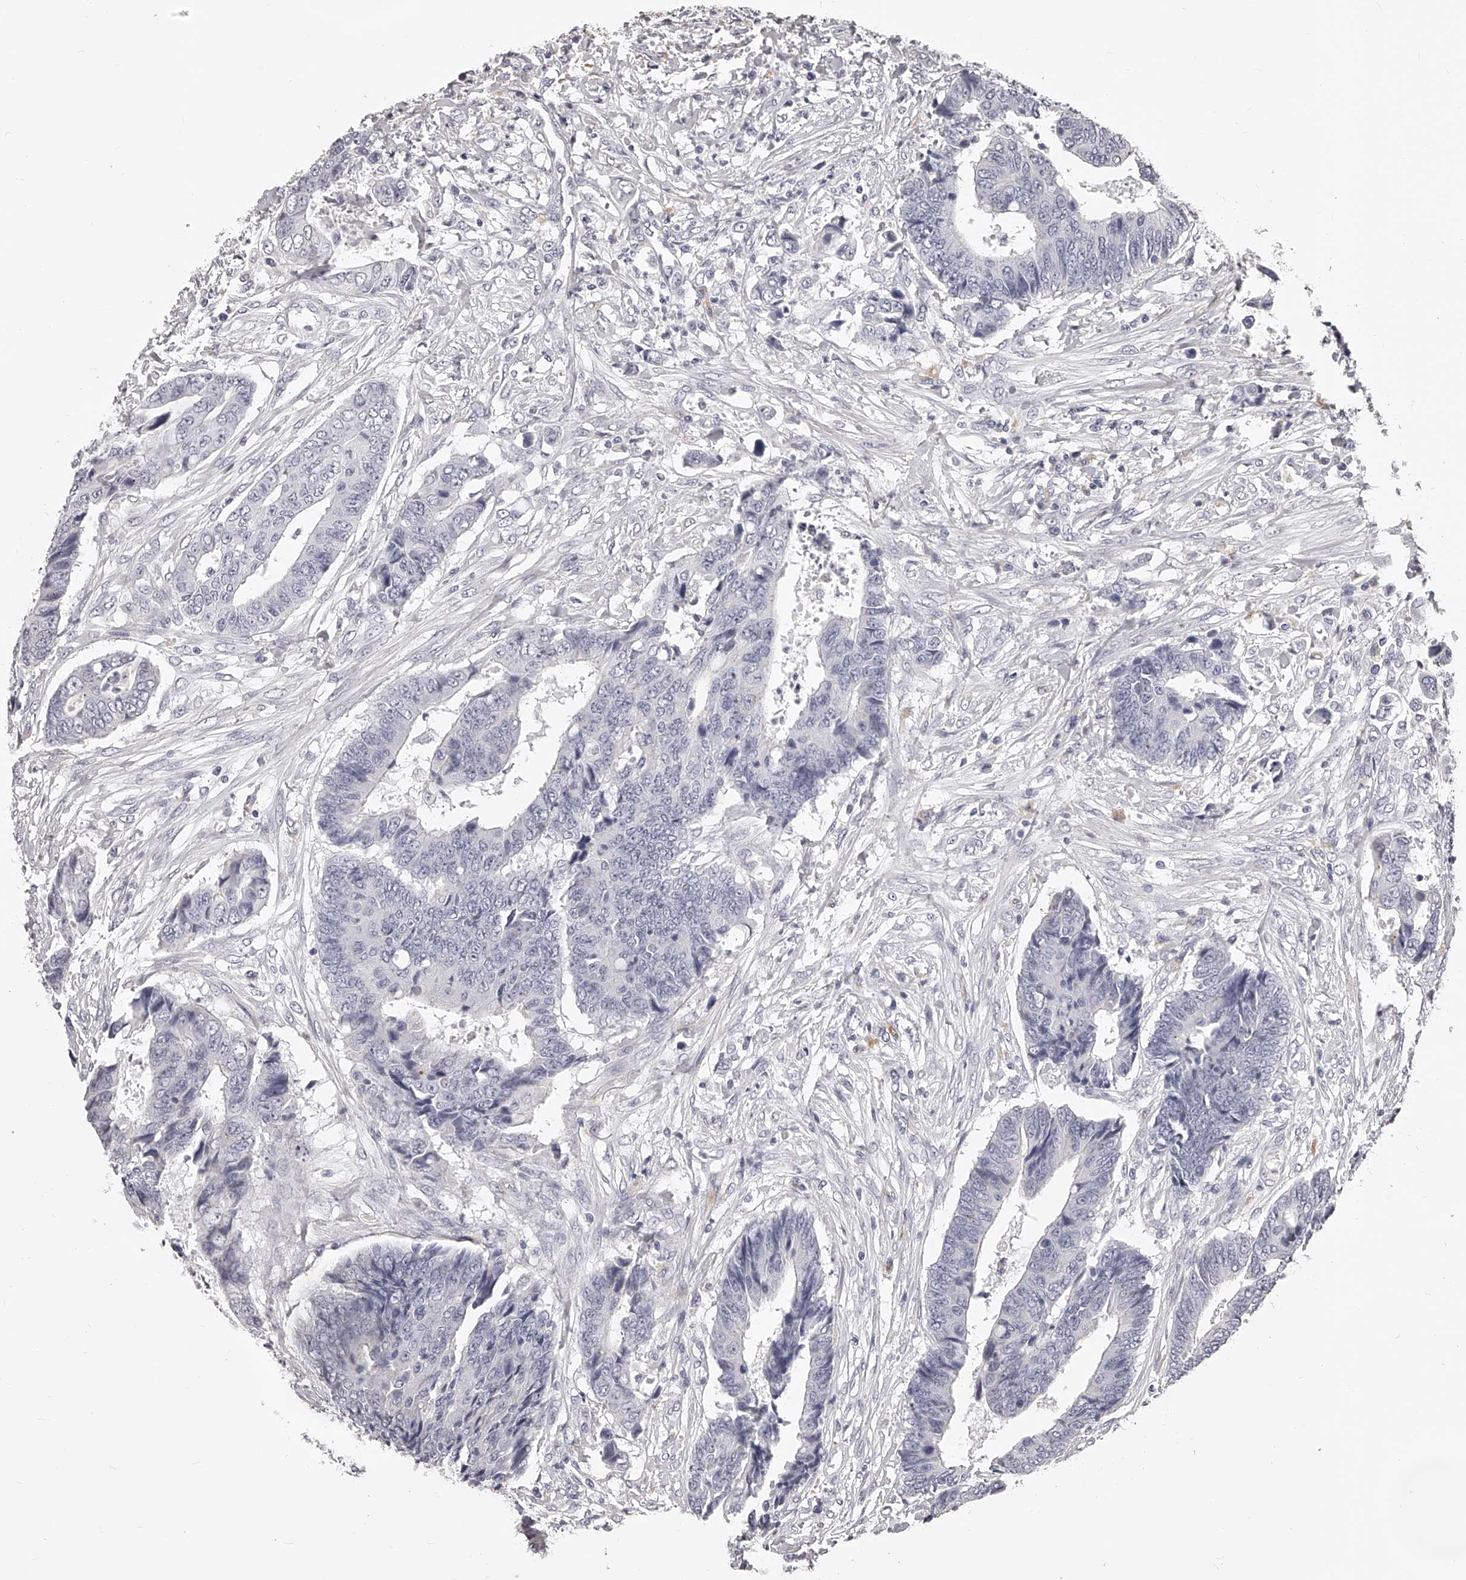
{"staining": {"intensity": "negative", "quantity": "none", "location": "none"}, "tissue": "colorectal cancer", "cell_type": "Tumor cells", "image_type": "cancer", "snomed": [{"axis": "morphology", "description": "Adenocarcinoma, NOS"}, {"axis": "topography", "description": "Rectum"}], "caption": "DAB (3,3'-diaminobenzidine) immunohistochemical staining of colorectal cancer (adenocarcinoma) exhibits no significant staining in tumor cells. (Stains: DAB IHC with hematoxylin counter stain, Microscopy: brightfield microscopy at high magnification).", "gene": "DMRT1", "patient": {"sex": "male", "age": 84}}